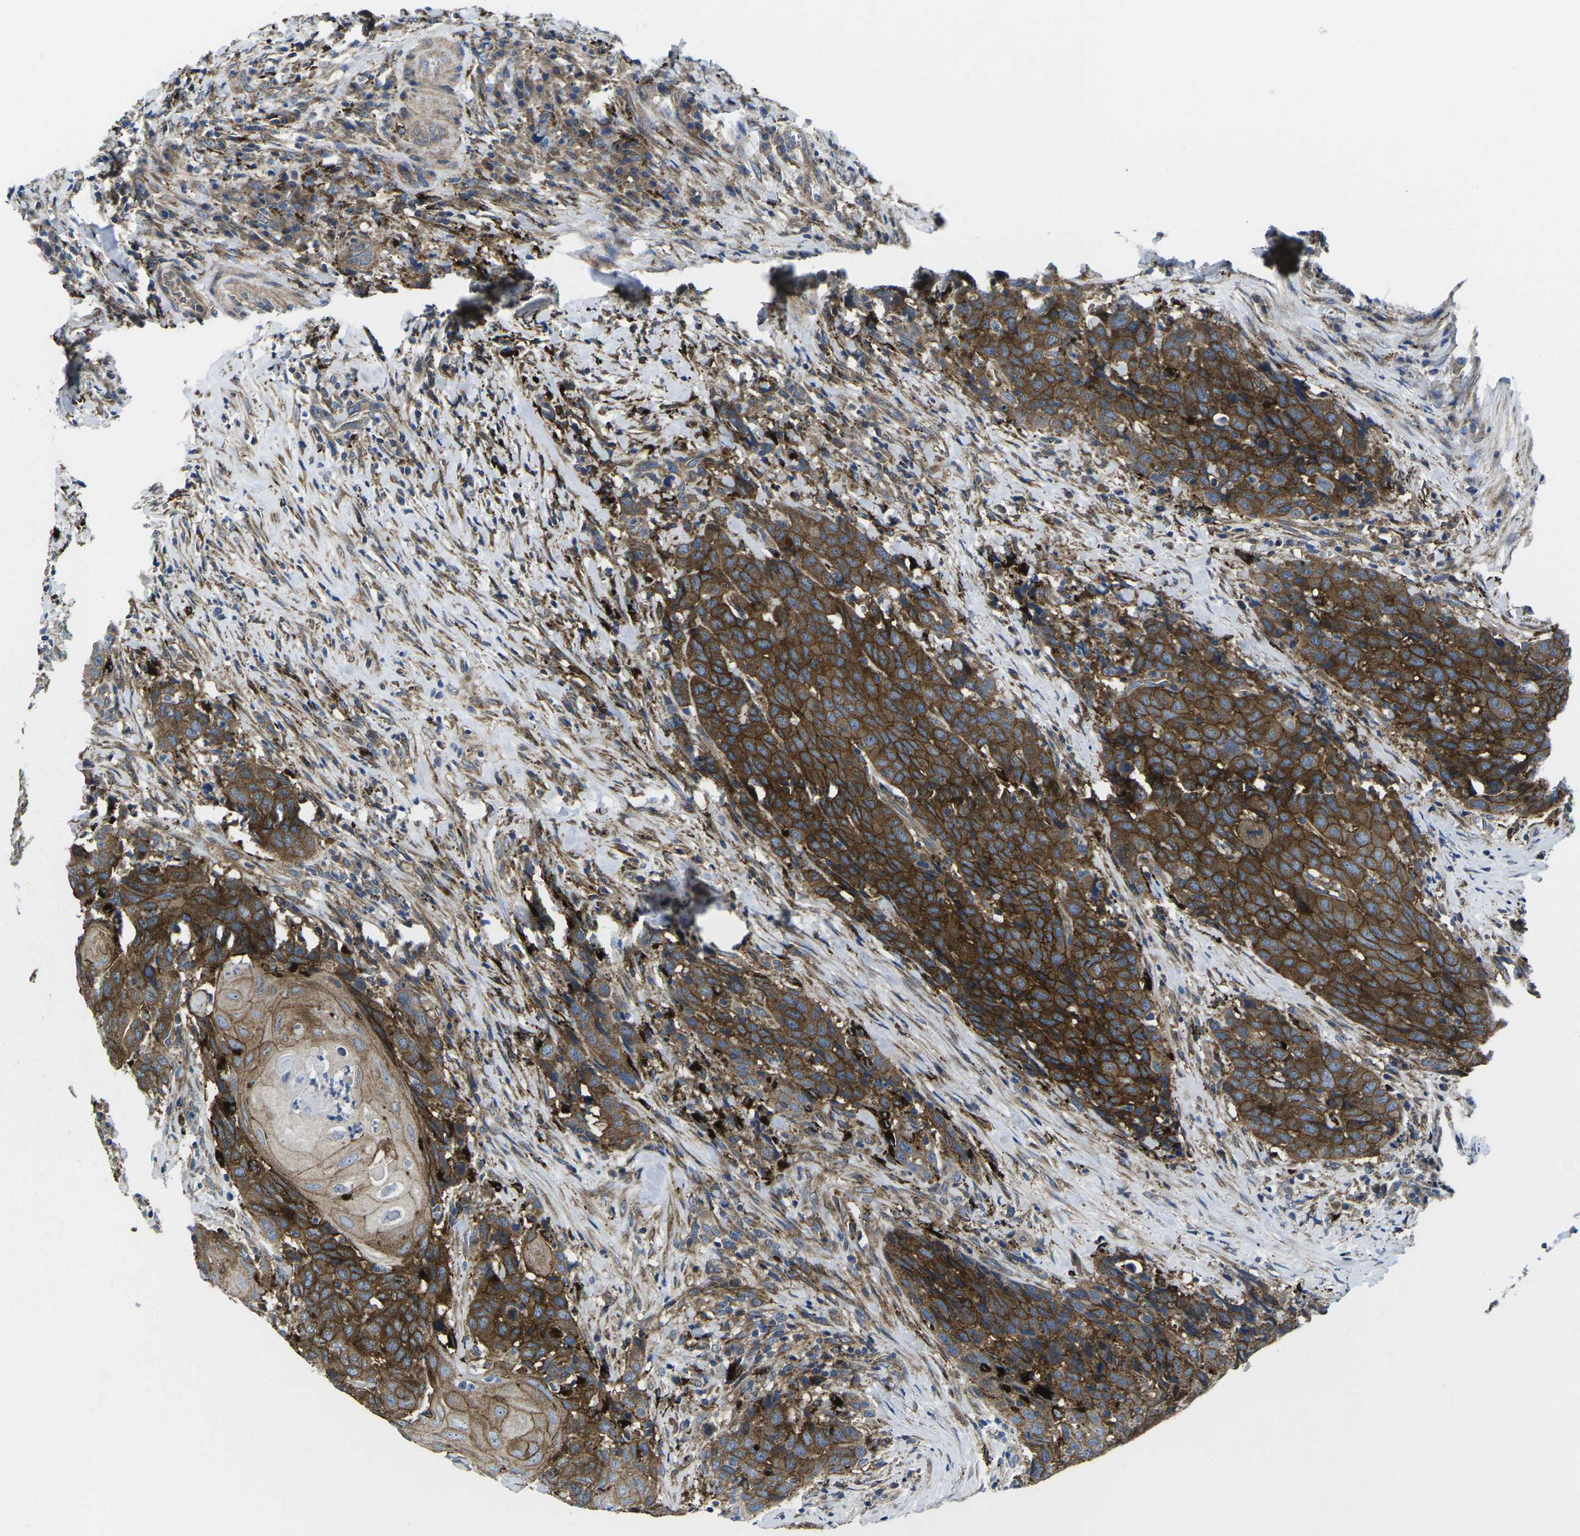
{"staining": {"intensity": "strong", "quantity": ">75%", "location": "cytoplasmic/membranous"}, "tissue": "head and neck cancer", "cell_type": "Tumor cells", "image_type": "cancer", "snomed": [{"axis": "morphology", "description": "Squamous cell carcinoma, NOS"}, {"axis": "topography", "description": "Head-Neck"}], "caption": "Strong cytoplasmic/membranous staining for a protein is seen in about >75% of tumor cells of squamous cell carcinoma (head and neck) using immunohistochemistry.", "gene": "DLG1", "patient": {"sex": "male", "age": 66}}